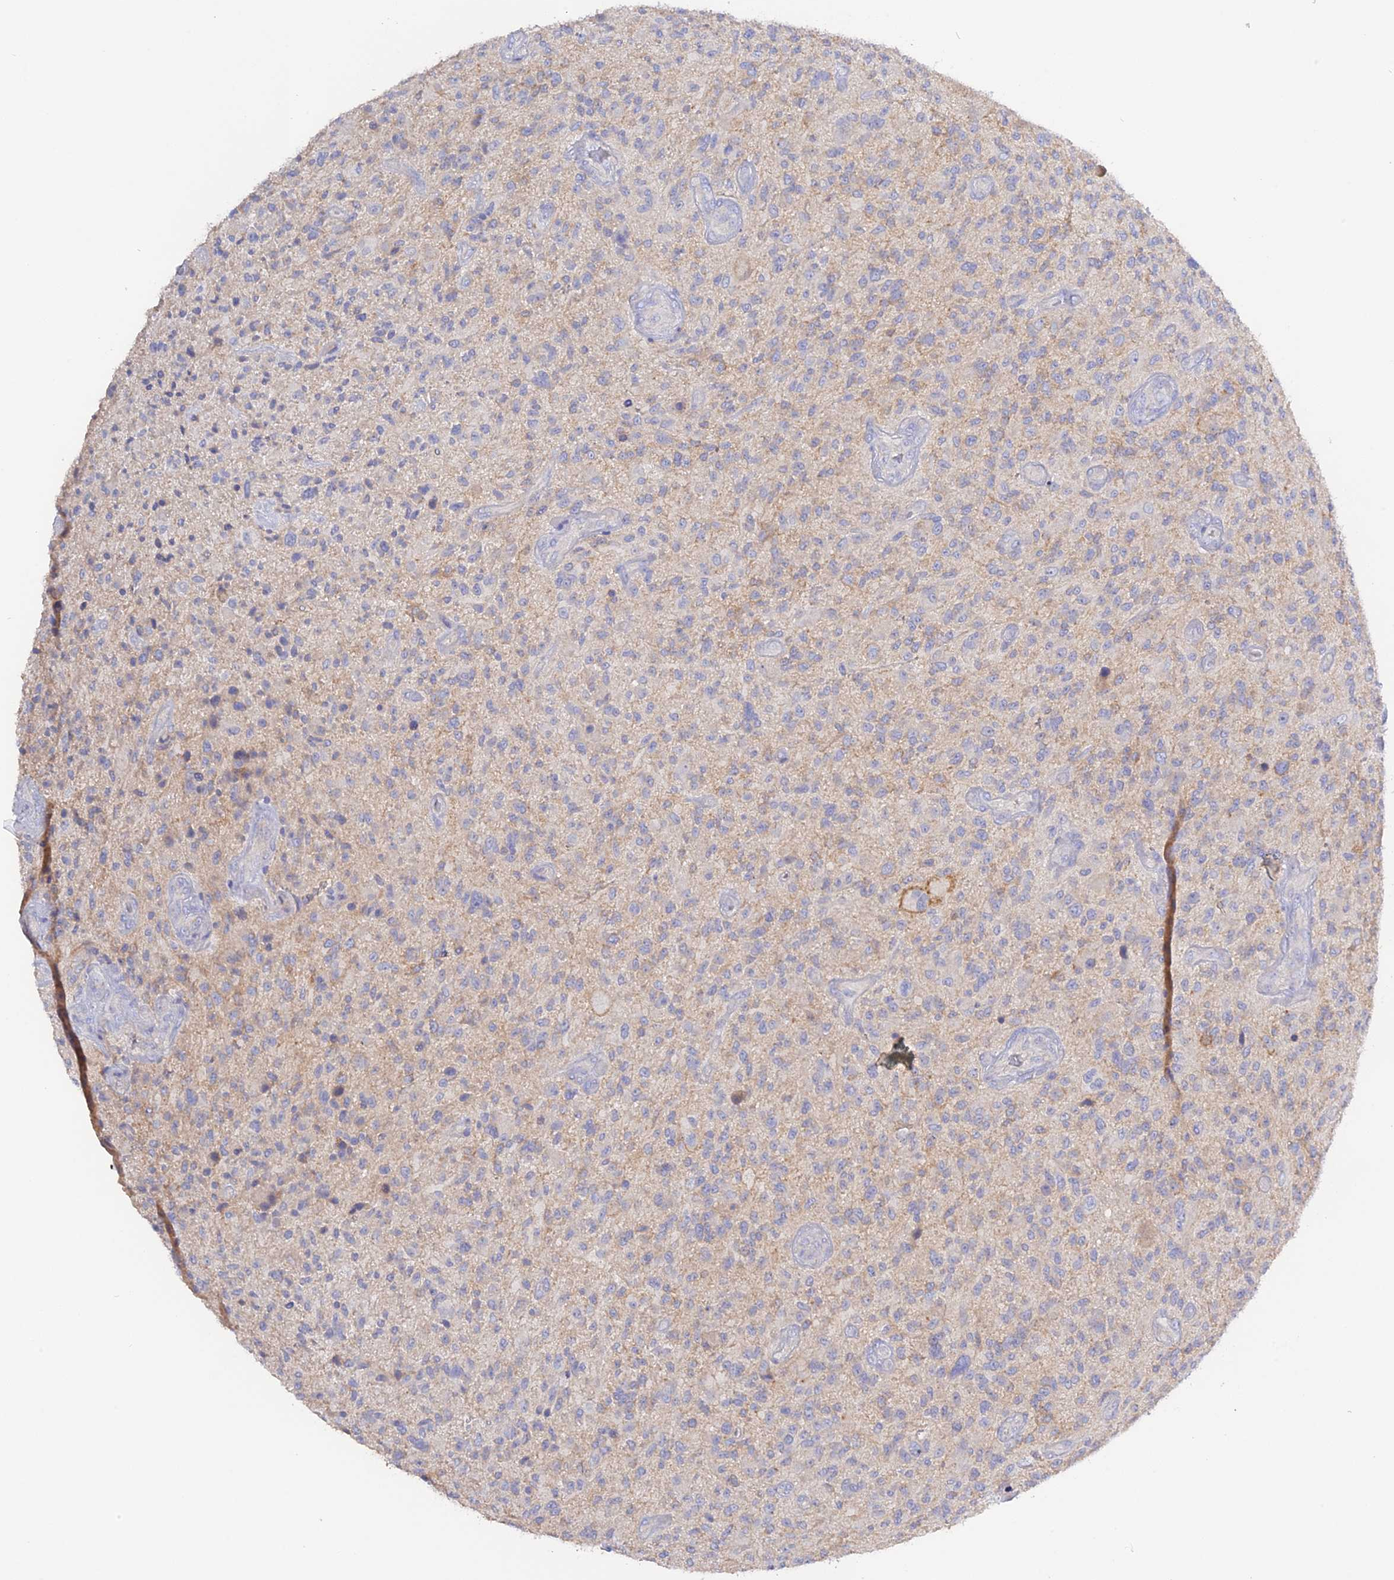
{"staining": {"intensity": "weak", "quantity": "25%-75%", "location": "cytoplasmic/membranous"}, "tissue": "glioma", "cell_type": "Tumor cells", "image_type": "cancer", "snomed": [{"axis": "morphology", "description": "Glioma, malignant, High grade"}, {"axis": "topography", "description": "Brain"}], "caption": "DAB immunohistochemical staining of human glioma displays weak cytoplasmic/membranous protein positivity in about 25%-75% of tumor cells.", "gene": "ADGRA1", "patient": {"sex": "male", "age": 47}}